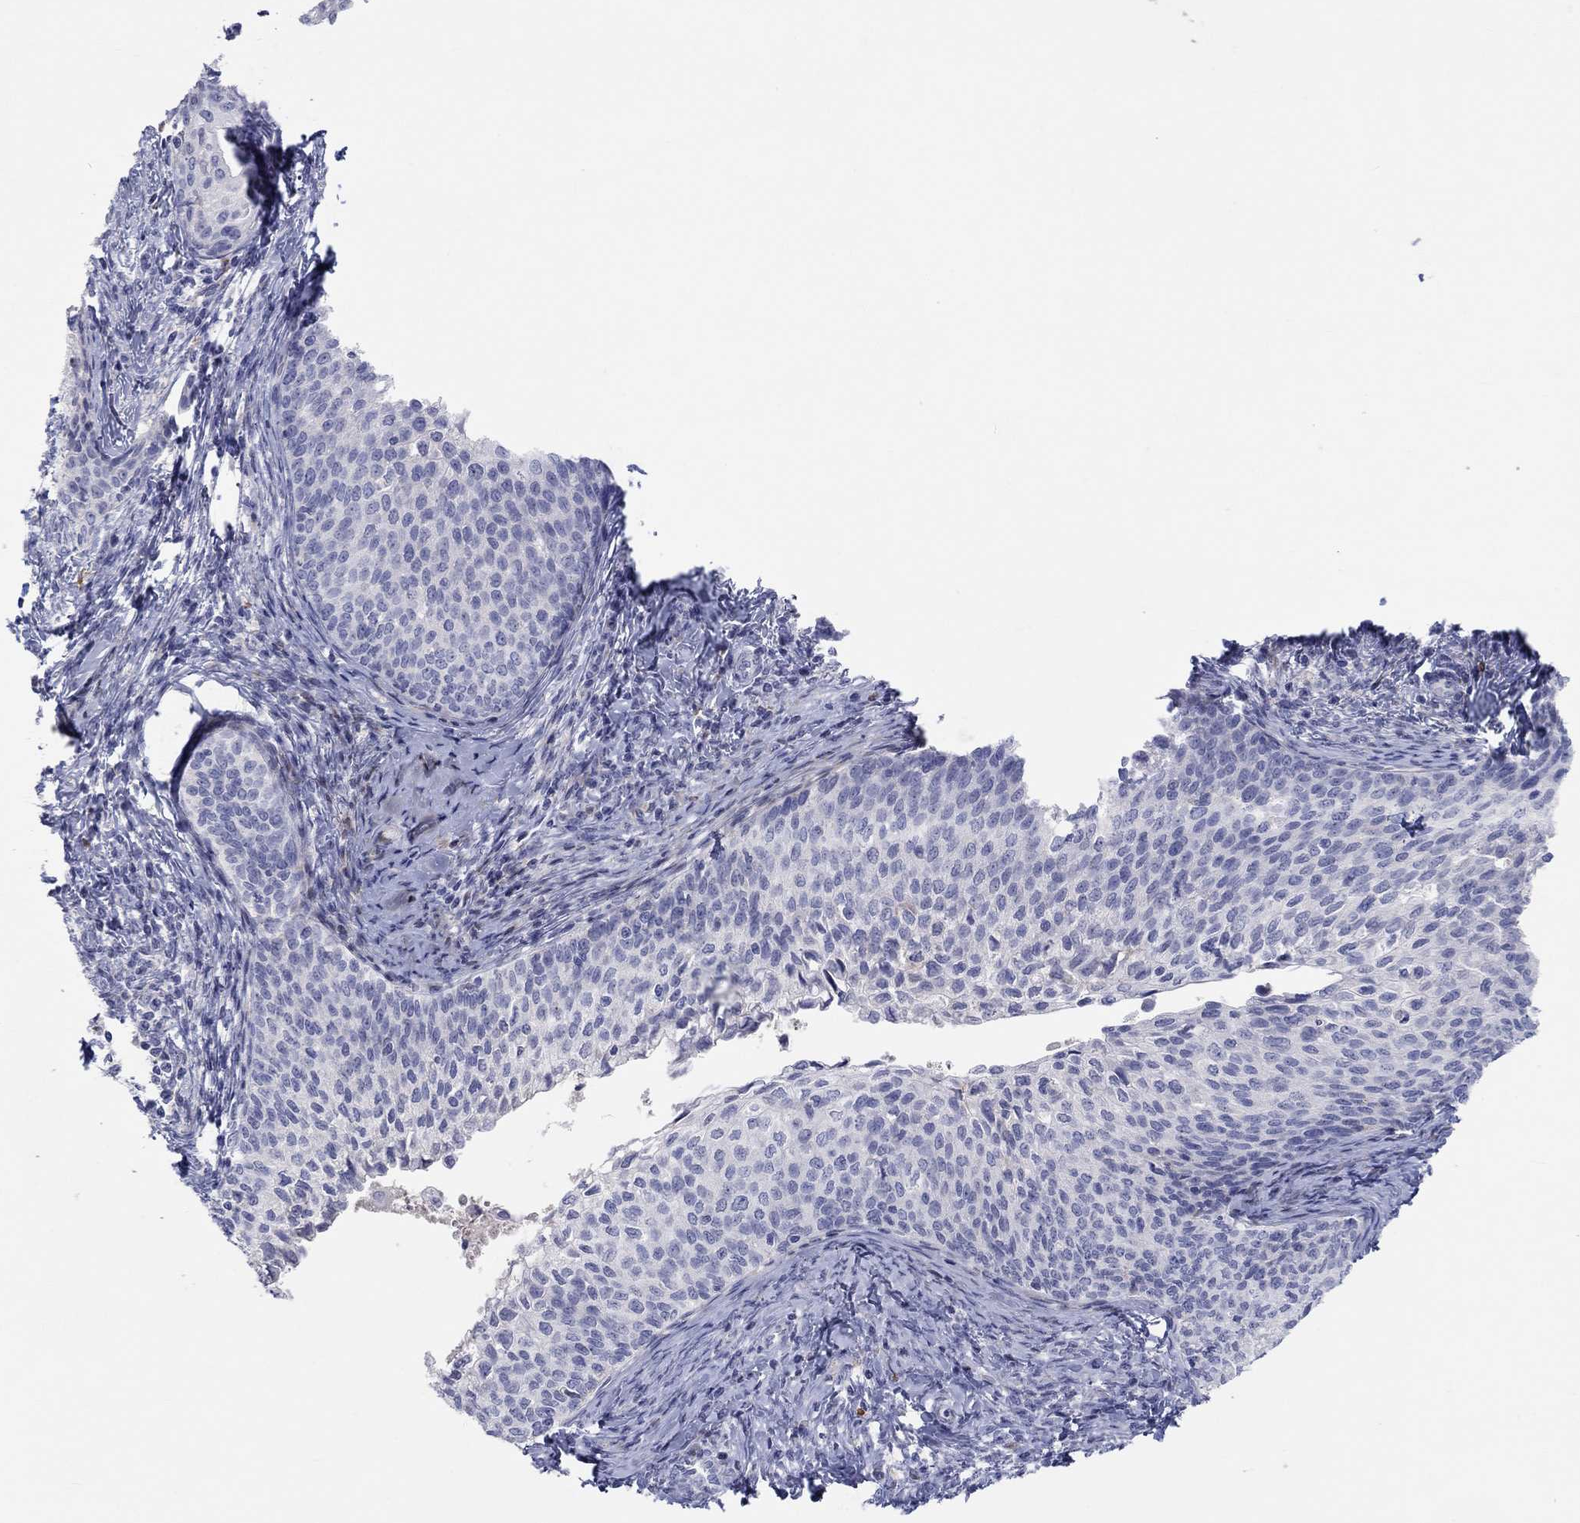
{"staining": {"intensity": "negative", "quantity": "none", "location": "none"}, "tissue": "cervical cancer", "cell_type": "Tumor cells", "image_type": "cancer", "snomed": [{"axis": "morphology", "description": "Squamous cell carcinoma, NOS"}, {"axis": "topography", "description": "Cervix"}], "caption": "This is an immunohistochemistry (IHC) photomicrograph of human cervical squamous cell carcinoma. There is no staining in tumor cells.", "gene": "ARHGAP36", "patient": {"sex": "female", "age": 51}}